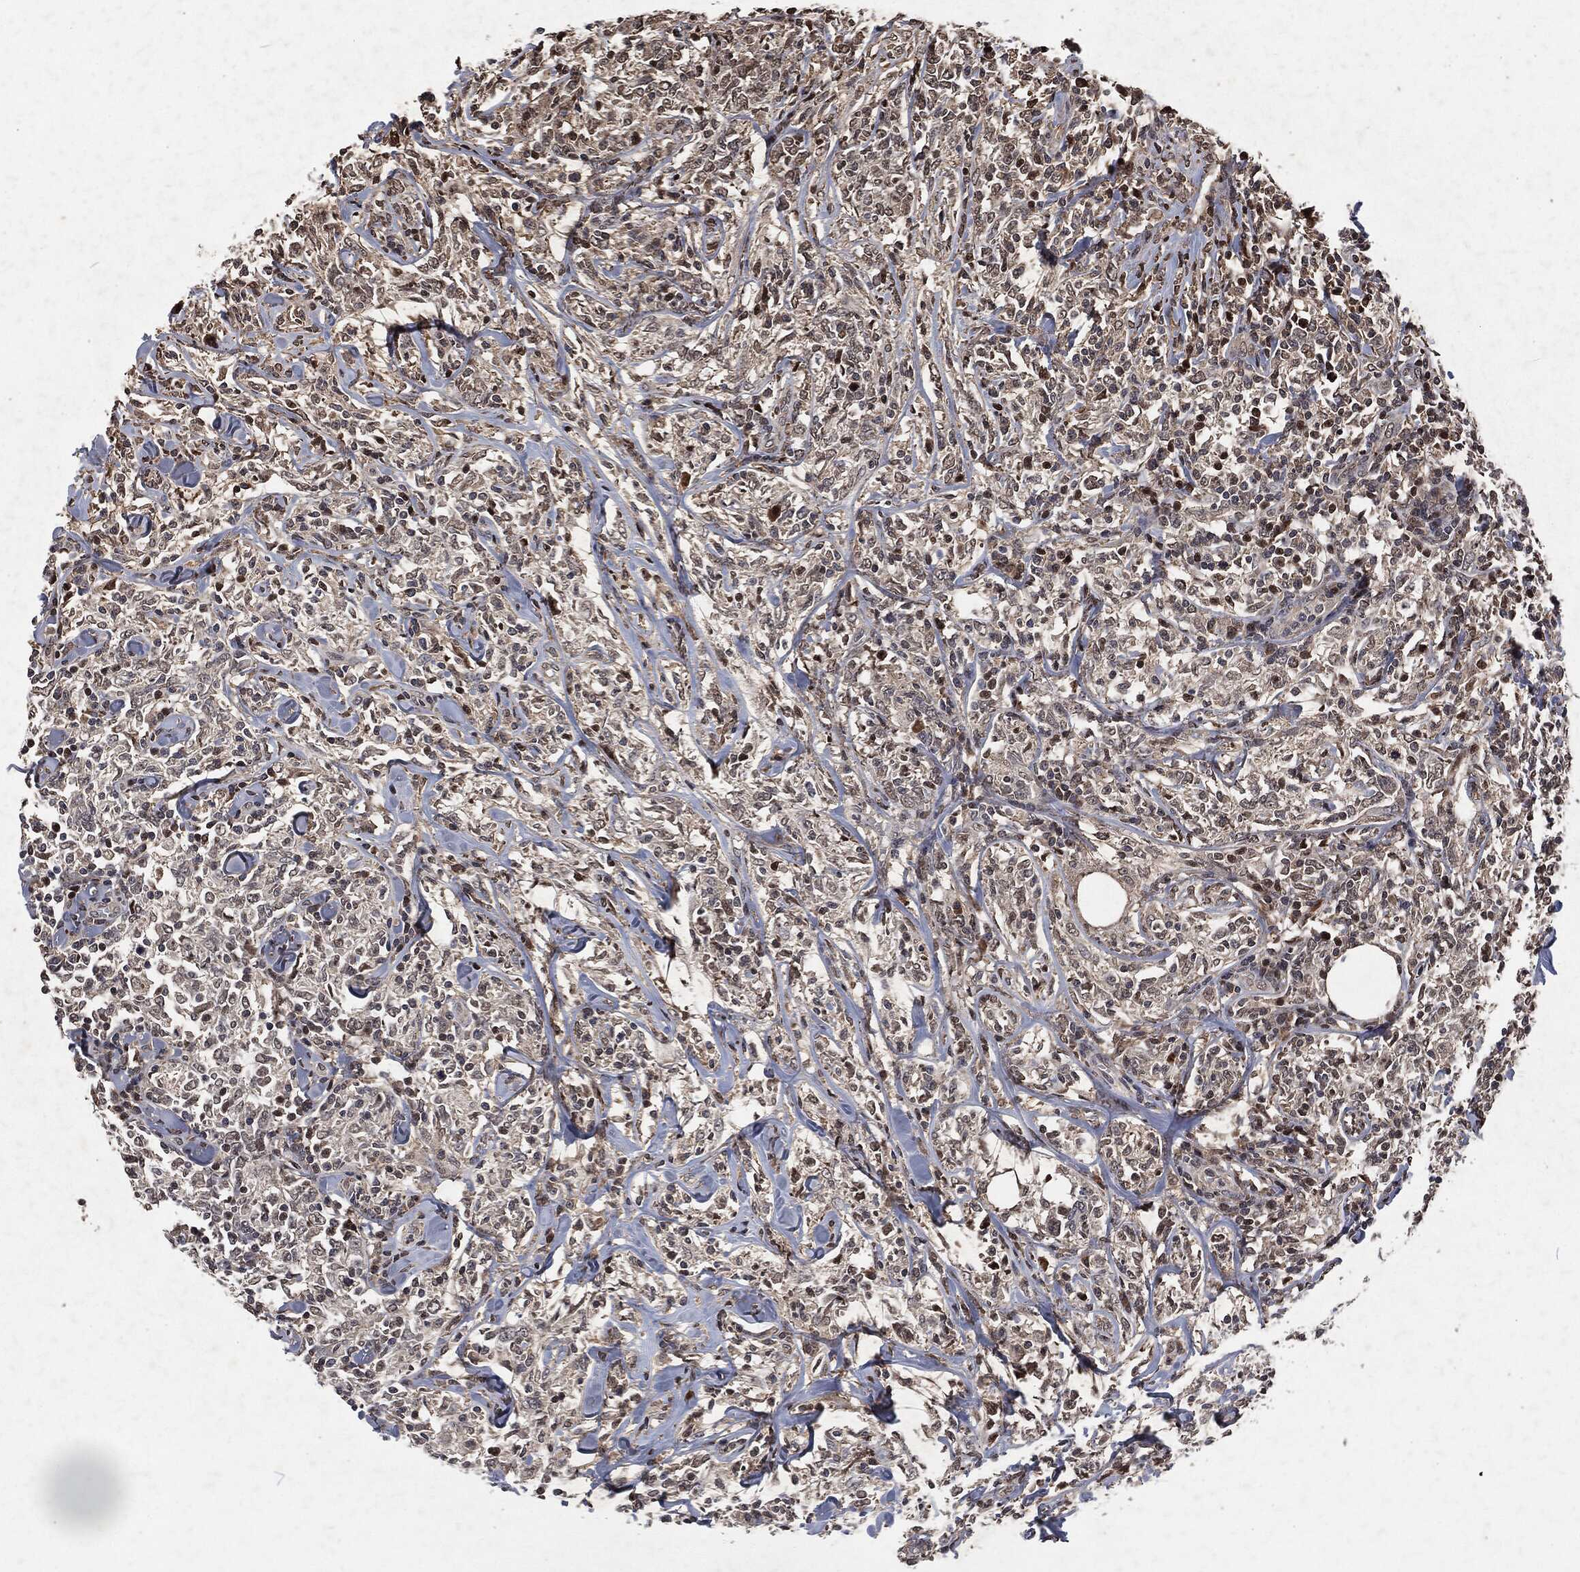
{"staining": {"intensity": "strong", "quantity": "<25%", "location": "nuclear"}, "tissue": "lymphoma", "cell_type": "Tumor cells", "image_type": "cancer", "snomed": [{"axis": "morphology", "description": "Malignant lymphoma, non-Hodgkin's type, High grade"}, {"axis": "topography", "description": "Lymph node"}], "caption": "There is medium levels of strong nuclear staining in tumor cells of lymphoma, as demonstrated by immunohistochemical staining (brown color).", "gene": "SNAI1", "patient": {"sex": "female", "age": 84}}